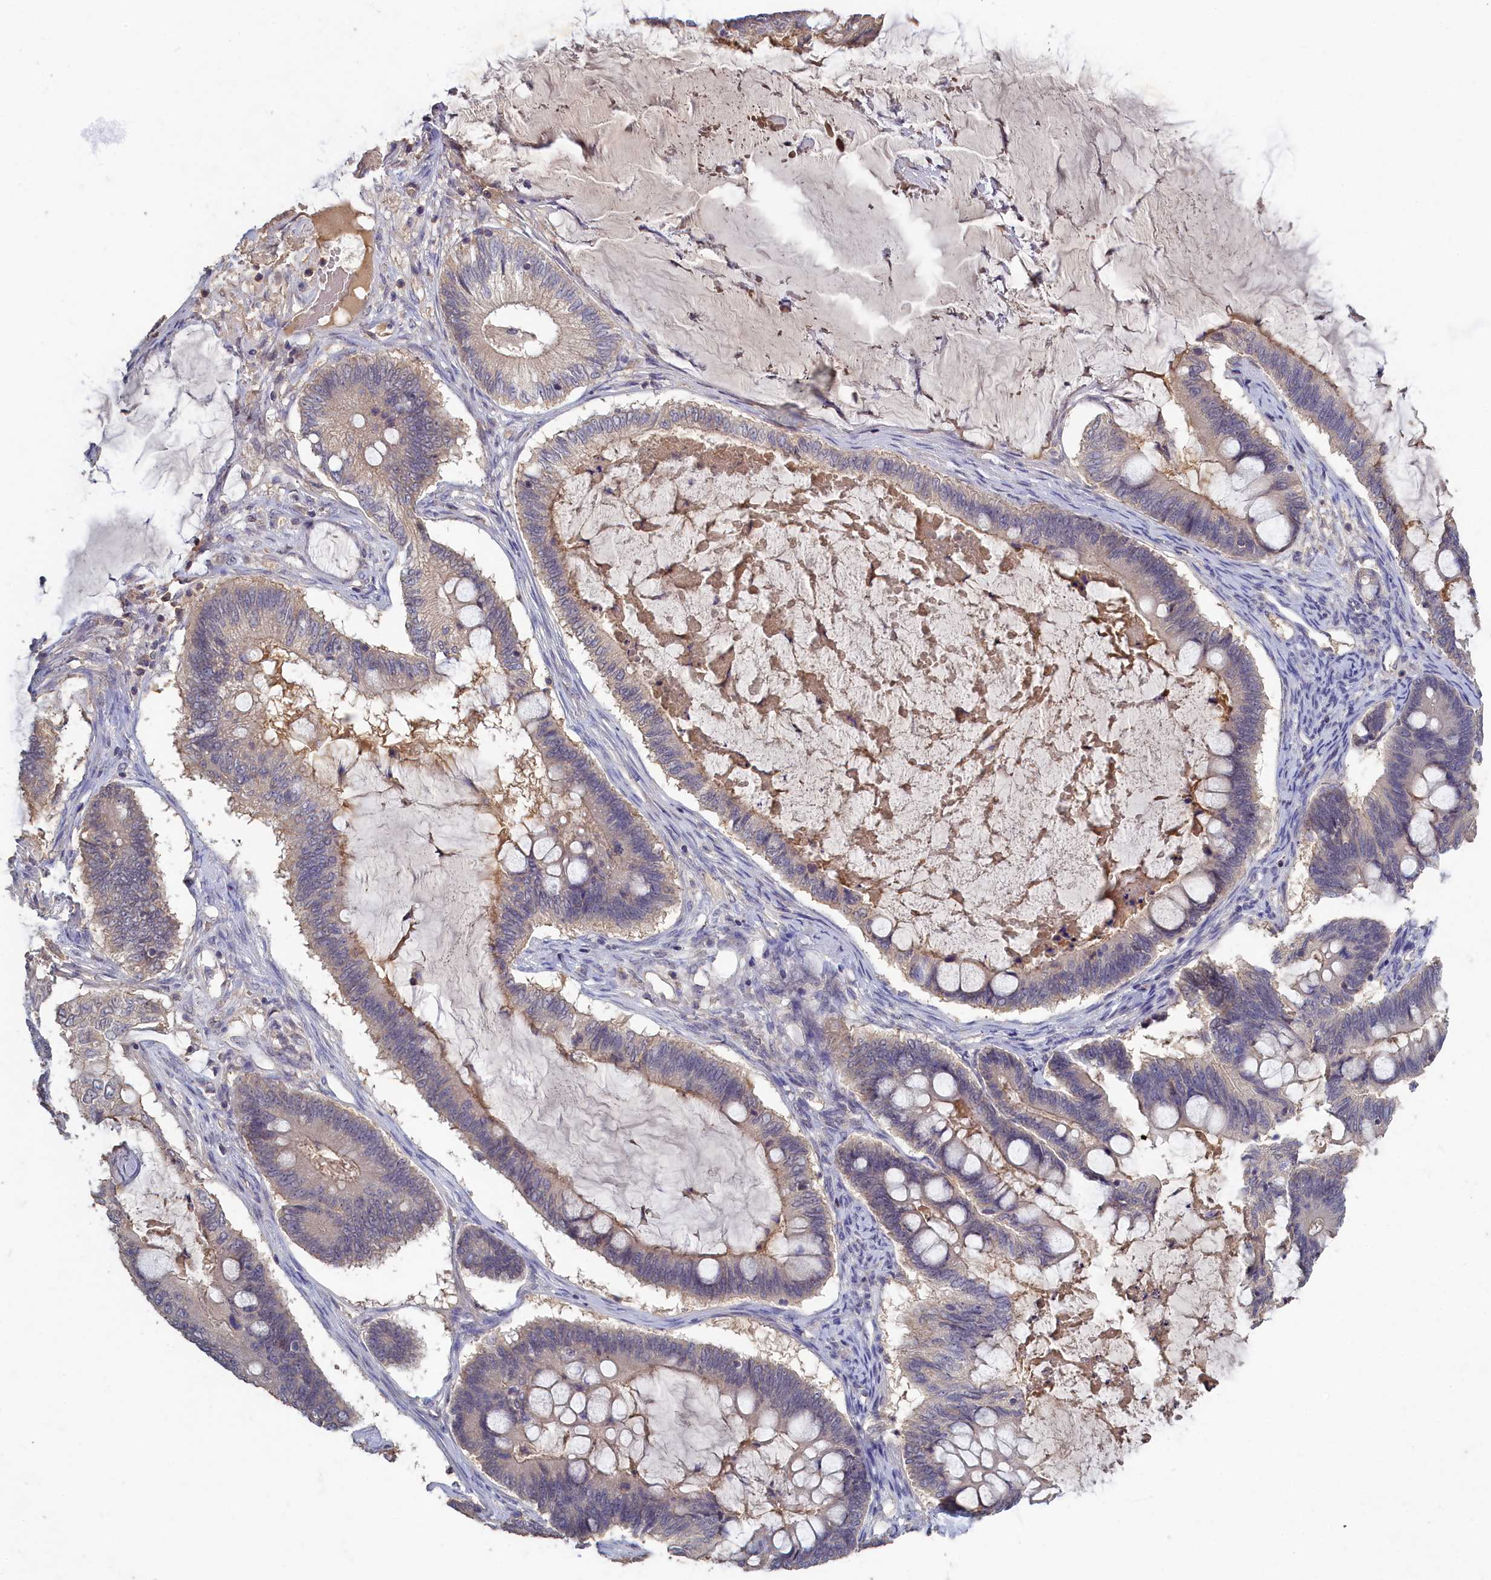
{"staining": {"intensity": "negative", "quantity": "none", "location": "none"}, "tissue": "ovarian cancer", "cell_type": "Tumor cells", "image_type": "cancer", "snomed": [{"axis": "morphology", "description": "Cystadenocarcinoma, mucinous, NOS"}, {"axis": "topography", "description": "Ovary"}], "caption": "This is a image of immunohistochemistry (IHC) staining of ovarian cancer (mucinous cystadenocarcinoma), which shows no staining in tumor cells. (DAB immunohistochemistry (IHC), high magnification).", "gene": "CELF5", "patient": {"sex": "female", "age": 61}}